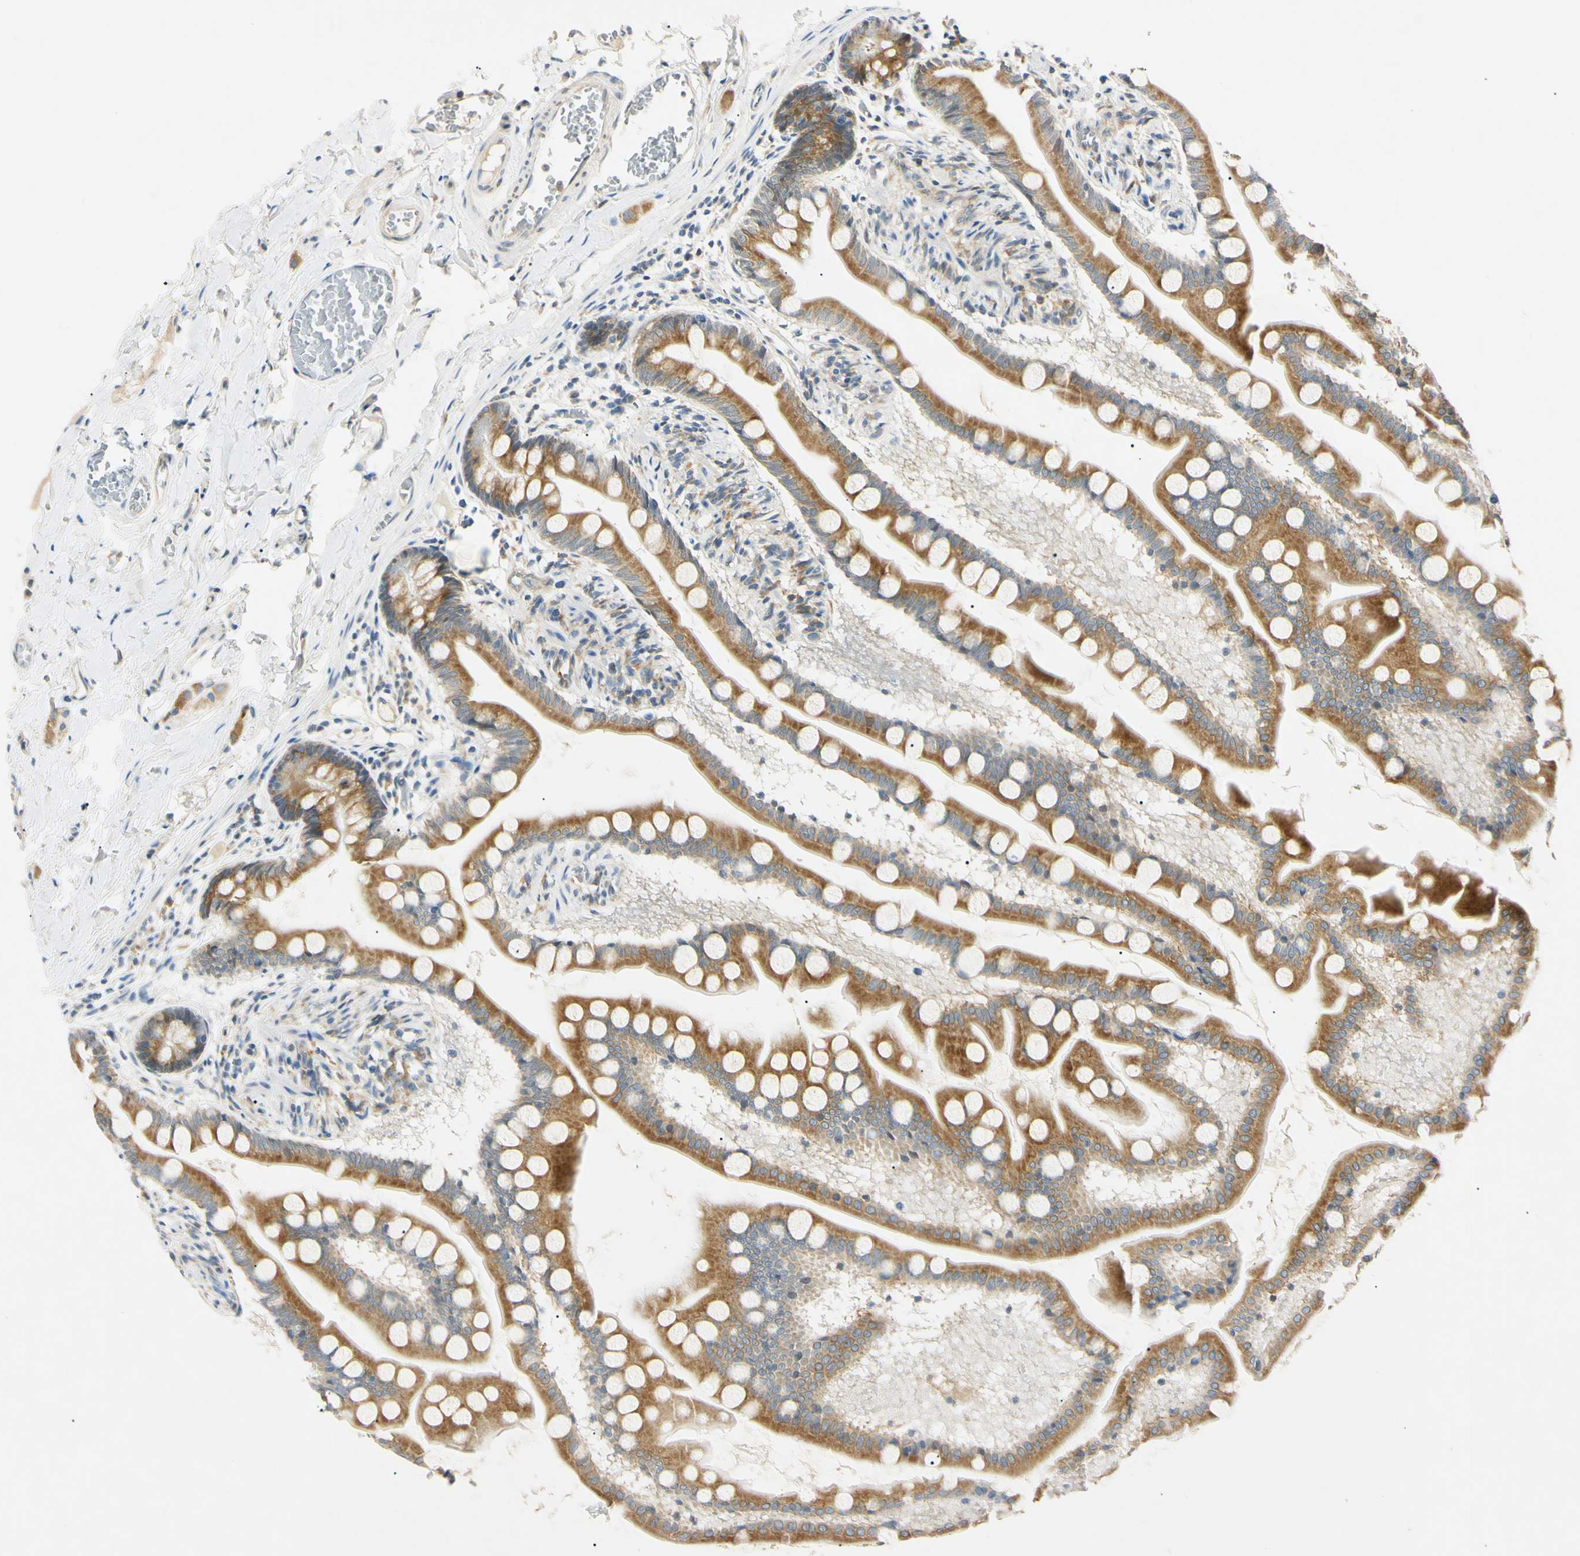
{"staining": {"intensity": "moderate", "quantity": ">75%", "location": "cytoplasmic/membranous"}, "tissue": "small intestine", "cell_type": "Glandular cells", "image_type": "normal", "snomed": [{"axis": "morphology", "description": "Normal tissue, NOS"}, {"axis": "topography", "description": "Small intestine"}], "caption": "Immunohistochemistry (IHC) histopathology image of benign small intestine: human small intestine stained using immunohistochemistry shows medium levels of moderate protein expression localized specifically in the cytoplasmic/membranous of glandular cells, appearing as a cytoplasmic/membranous brown color.", "gene": "DNAJB12", "patient": {"sex": "male", "age": 41}}